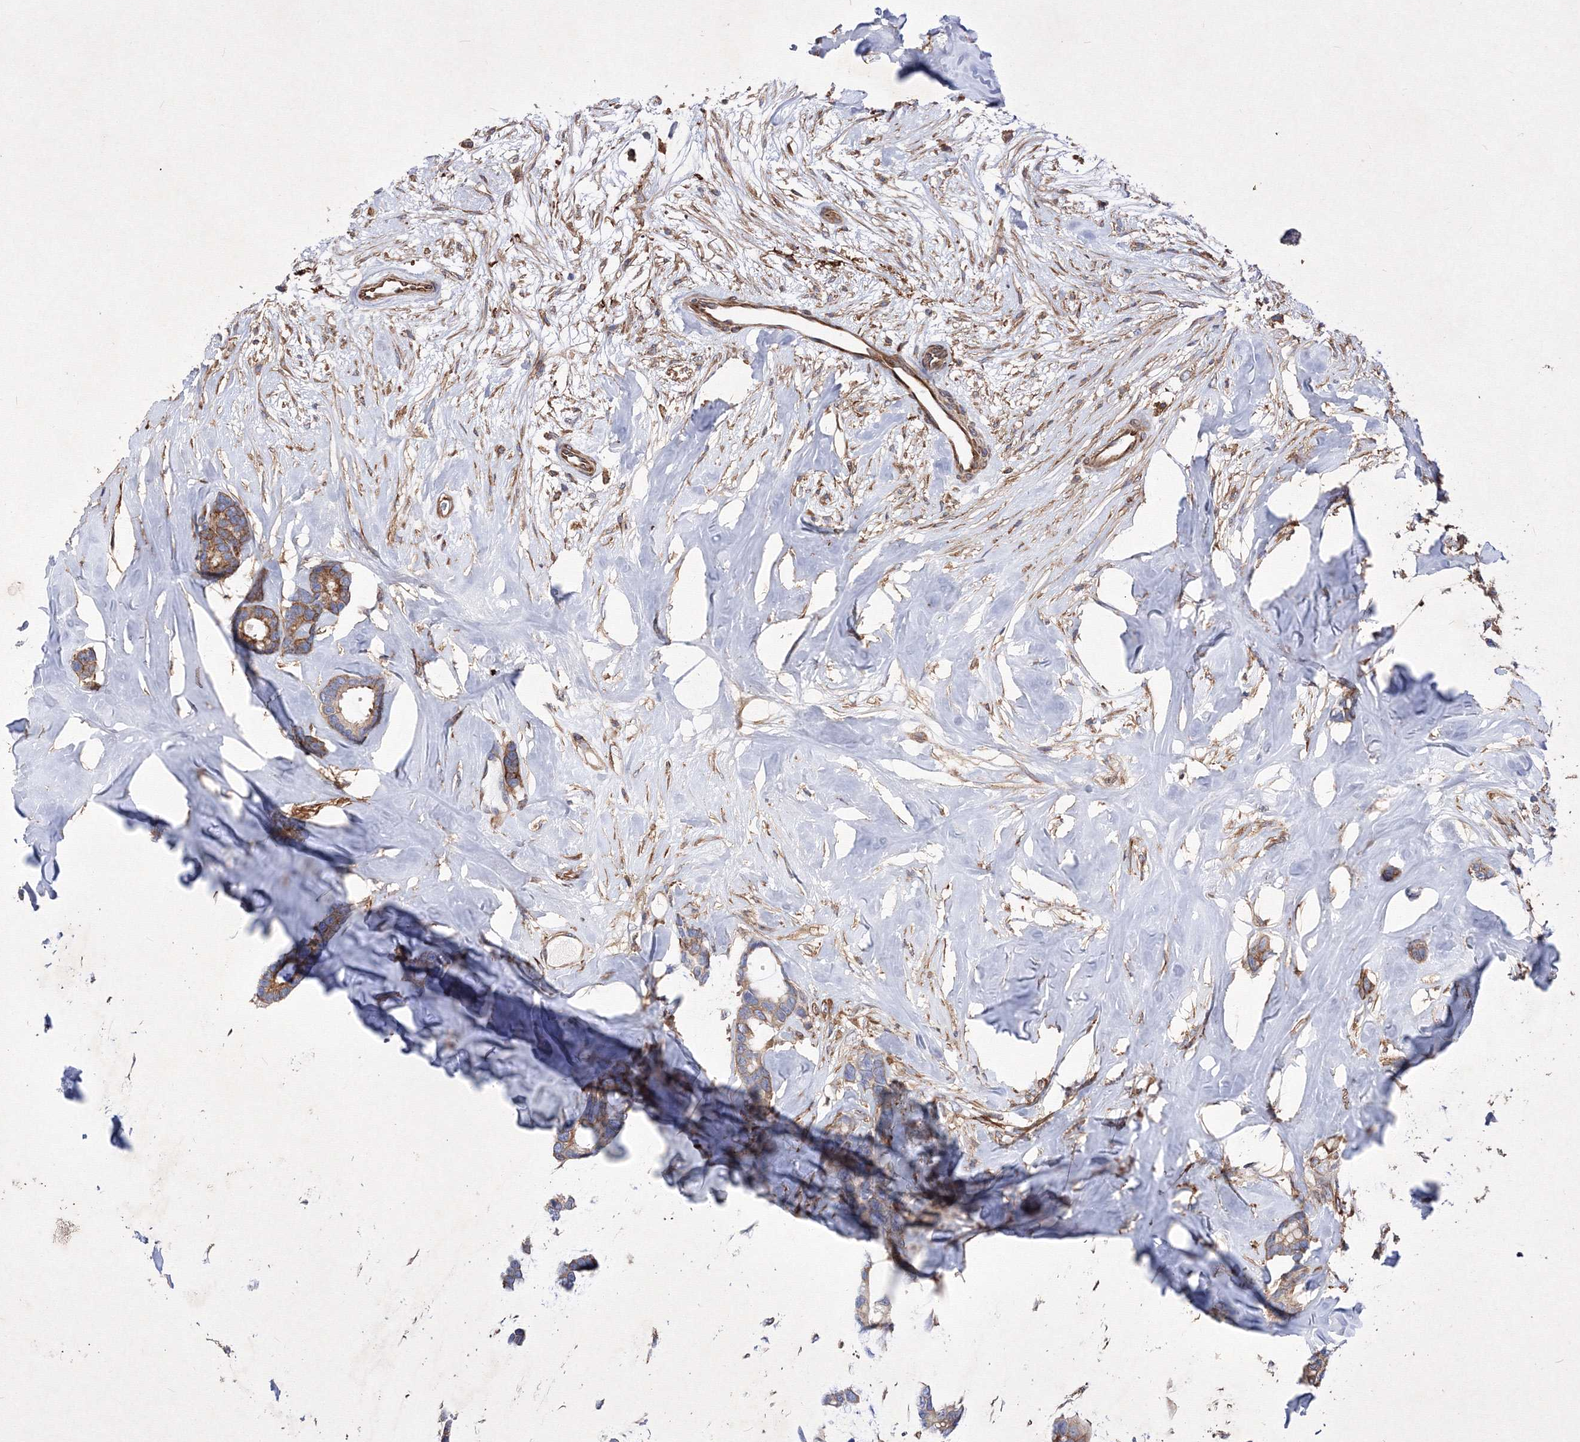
{"staining": {"intensity": "moderate", "quantity": "<25%", "location": "cytoplasmic/membranous"}, "tissue": "breast cancer", "cell_type": "Tumor cells", "image_type": "cancer", "snomed": [{"axis": "morphology", "description": "Duct carcinoma"}, {"axis": "topography", "description": "Breast"}], "caption": "Moderate cytoplasmic/membranous positivity is seen in approximately <25% of tumor cells in infiltrating ductal carcinoma (breast).", "gene": "SNX18", "patient": {"sex": "female", "age": 87}}